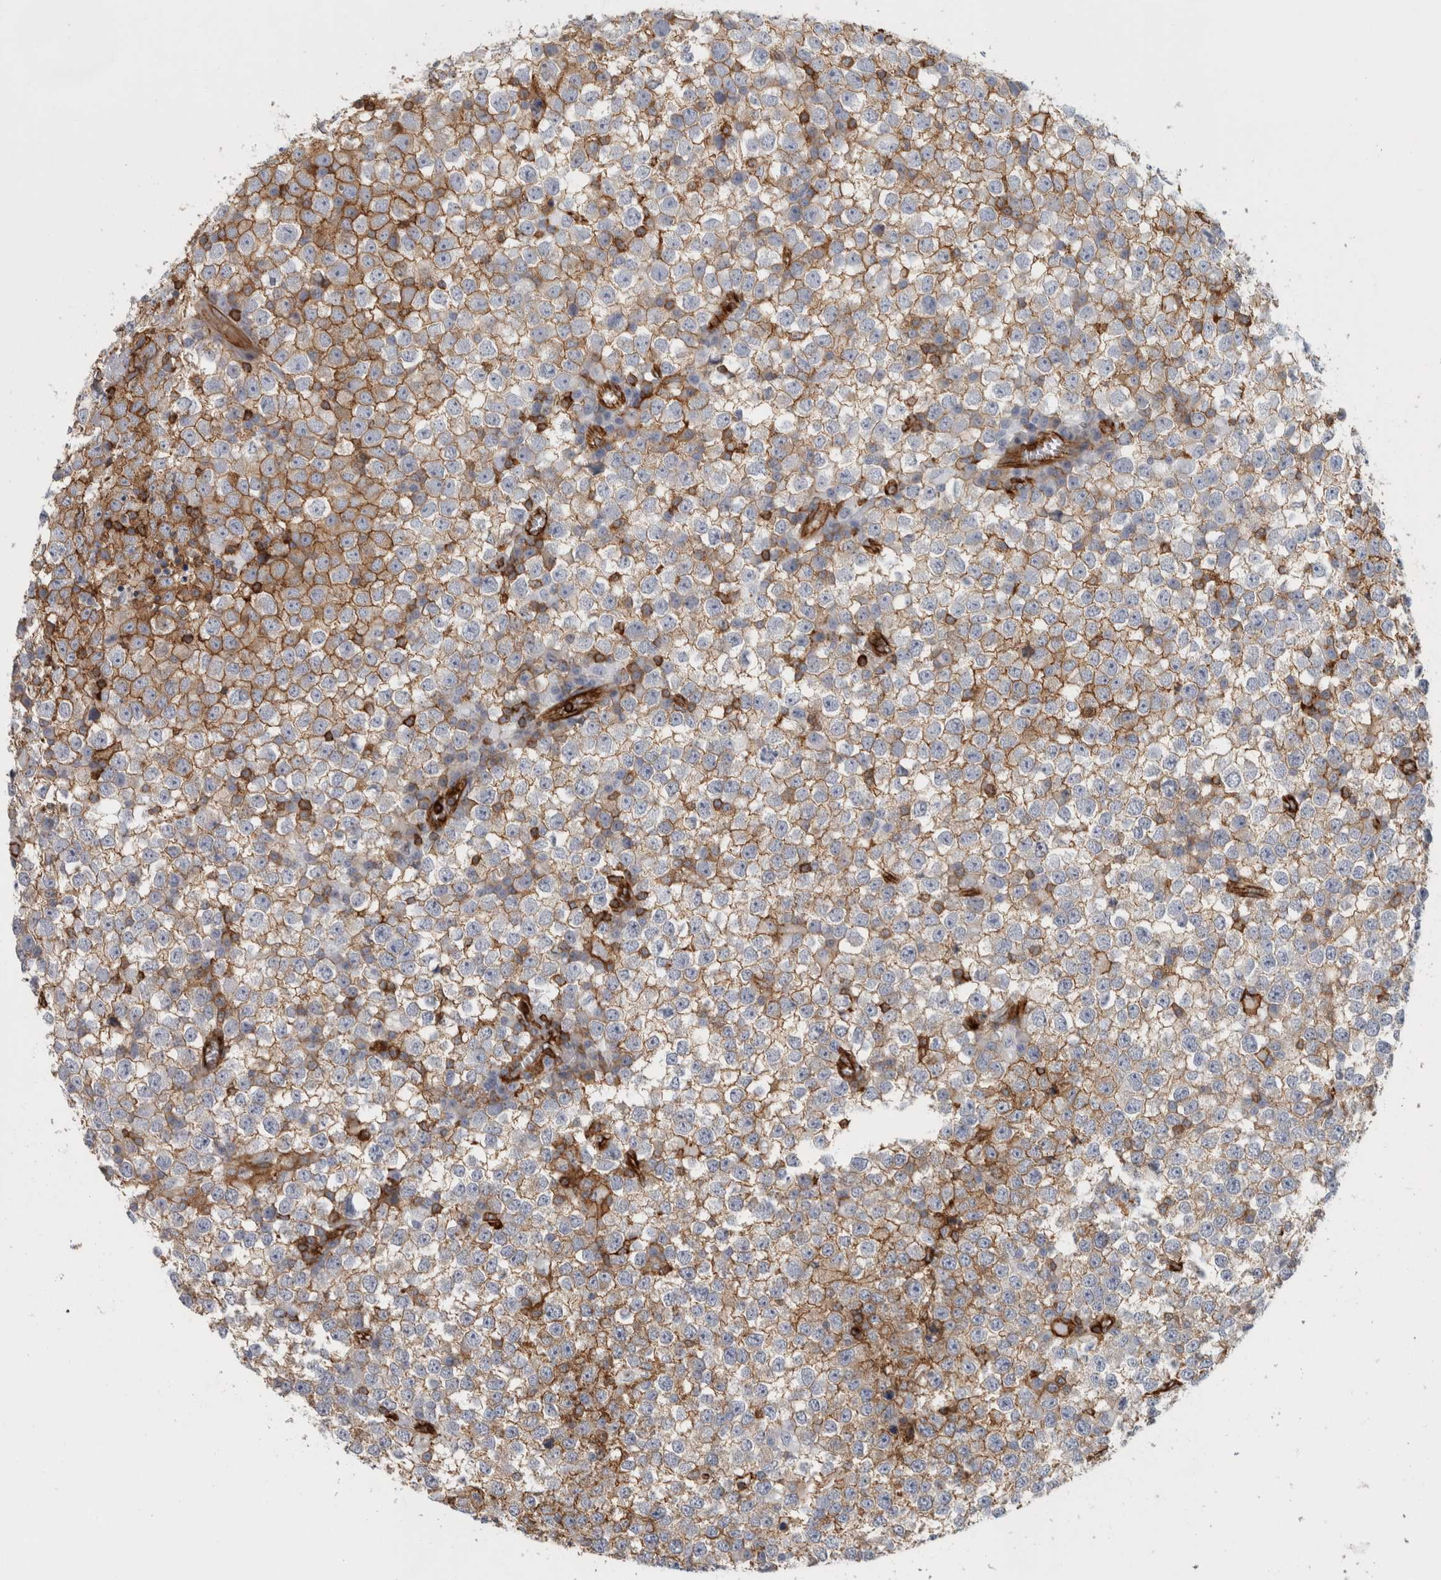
{"staining": {"intensity": "moderate", "quantity": ">75%", "location": "cytoplasmic/membranous"}, "tissue": "testis cancer", "cell_type": "Tumor cells", "image_type": "cancer", "snomed": [{"axis": "morphology", "description": "Seminoma, NOS"}, {"axis": "topography", "description": "Testis"}], "caption": "A high-resolution image shows immunohistochemistry staining of seminoma (testis), which shows moderate cytoplasmic/membranous expression in about >75% of tumor cells.", "gene": "AHNAK", "patient": {"sex": "male", "age": 65}}